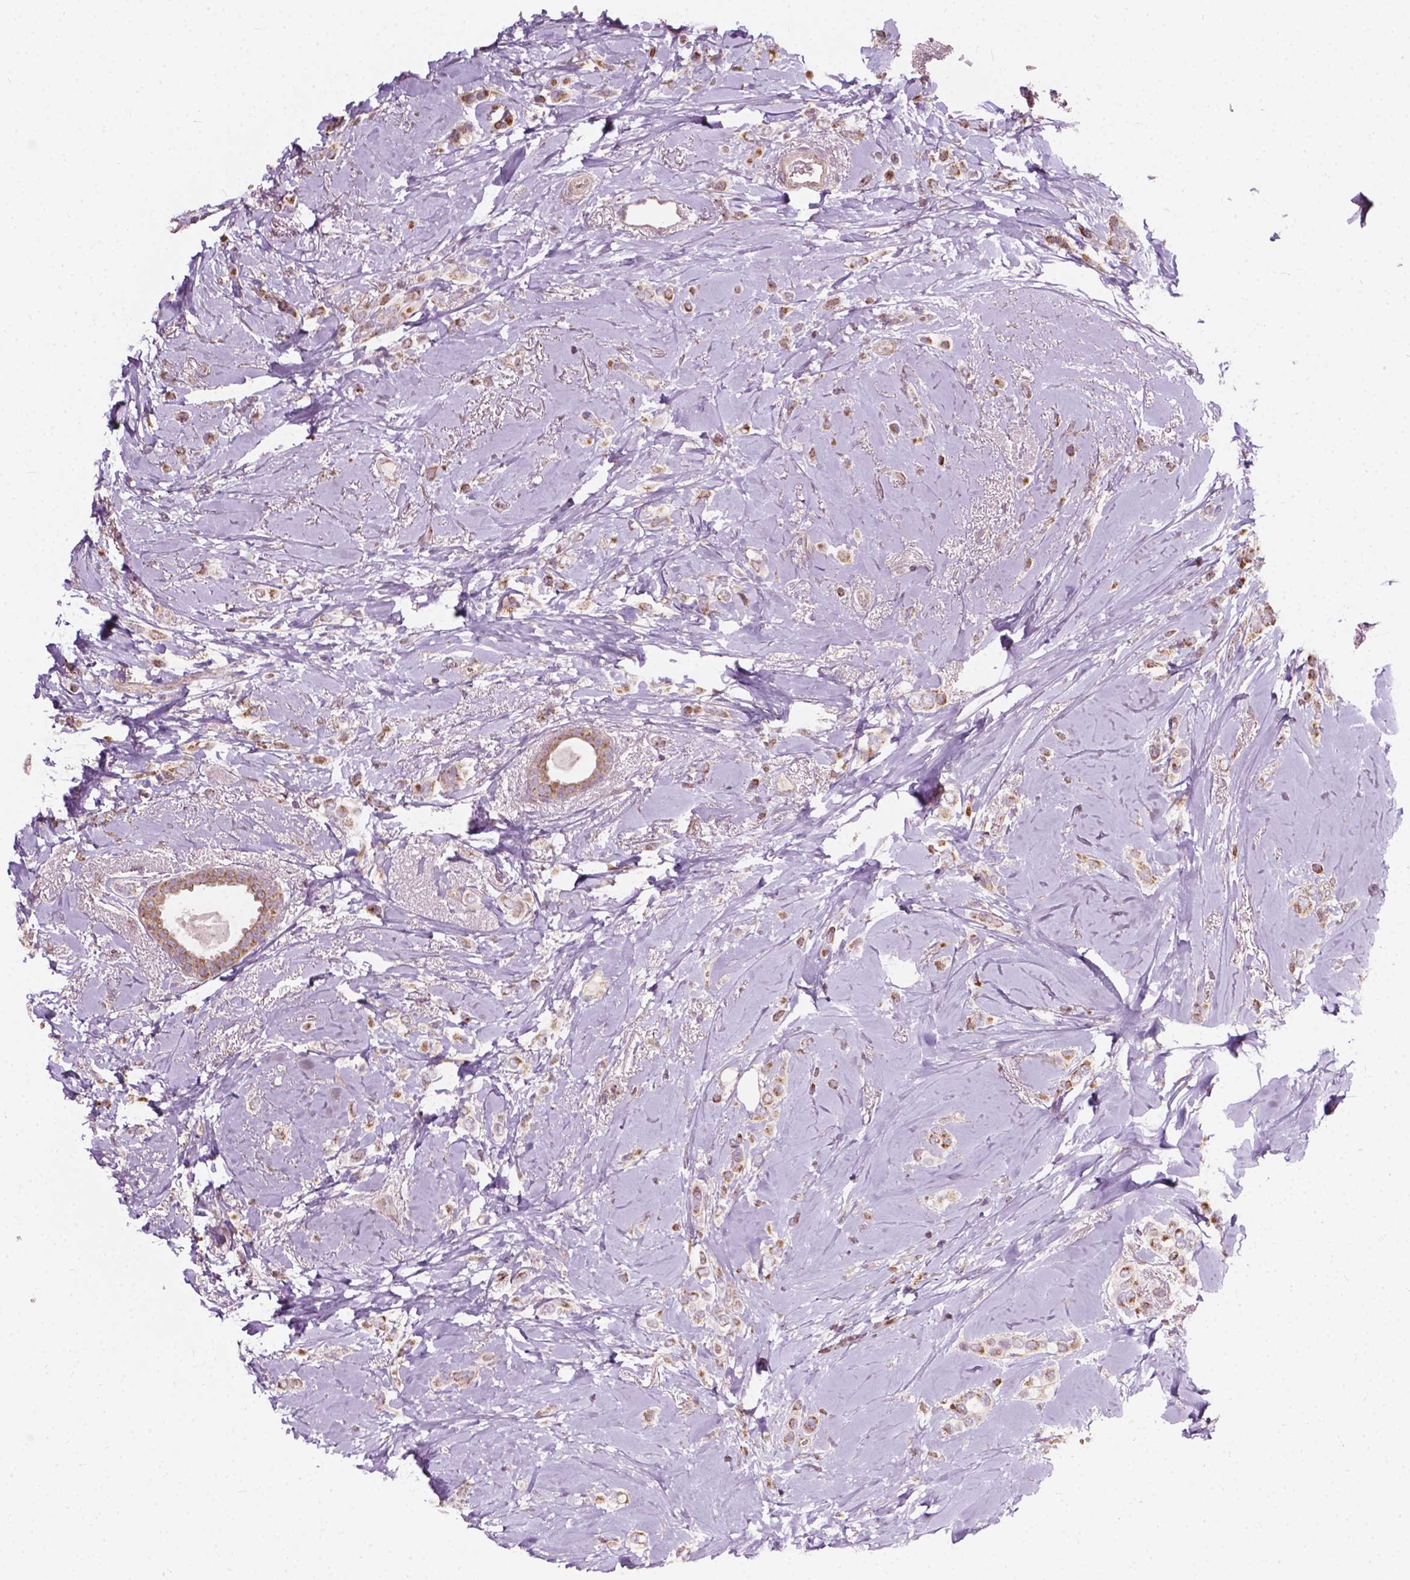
{"staining": {"intensity": "moderate", "quantity": ">75%", "location": "cytoplasmic/membranous"}, "tissue": "breast cancer", "cell_type": "Tumor cells", "image_type": "cancer", "snomed": [{"axis": "morphology", "description": "Lobular carcinoma"}, {"axis": "topography", "description": "Breast"}], "caption": "This is an image of IHC staining of breast cancer, which shows moderate staining in the cytoplasmic/membranous of tumor cells.", "gene": "NDUFA10", "patient": {"sex": "female", "age": 66}}